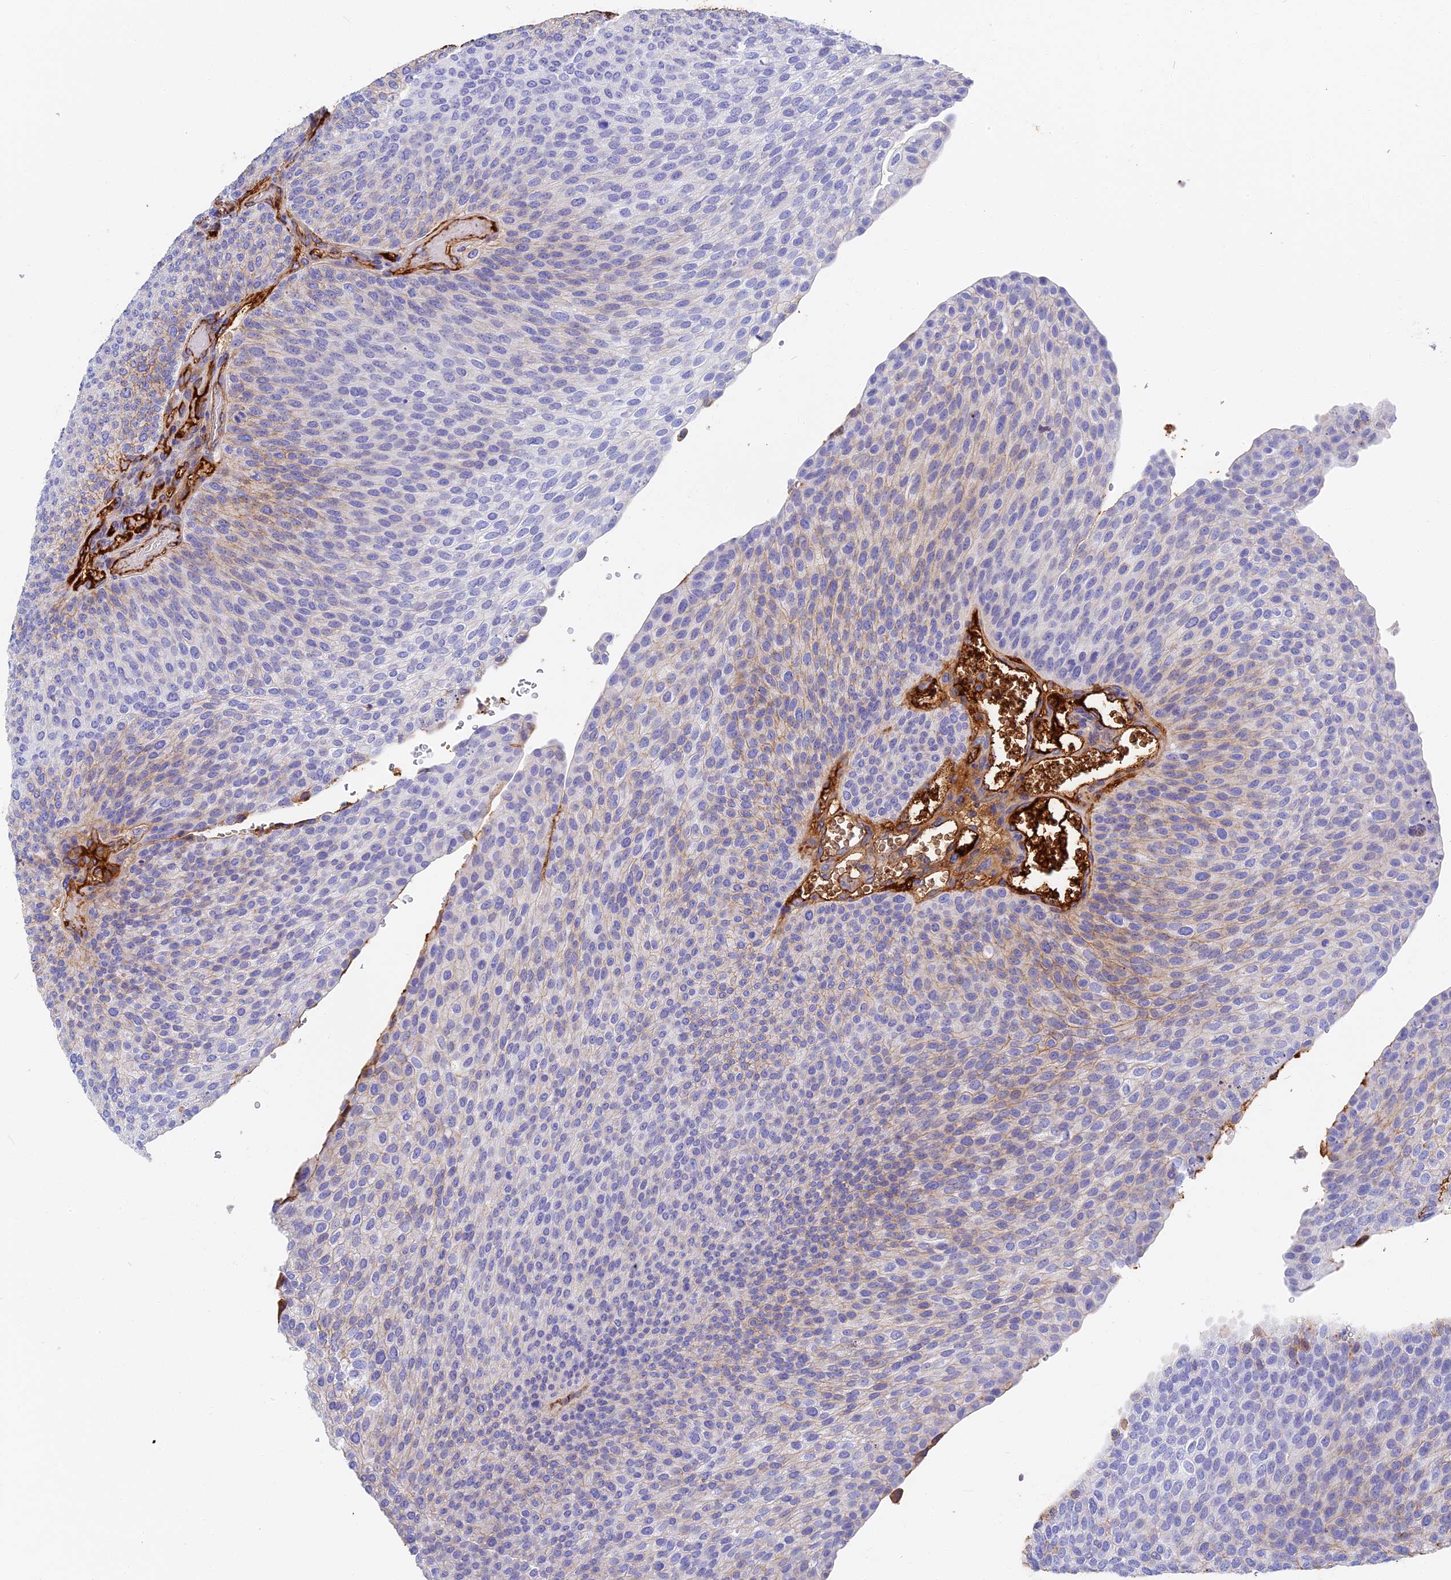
{"staining": {"intensity": "strong", "quantity": "<25%", "location": "cytoplasmic/membranous"}, "tissue": "urothelial cancer", "cell_type": "Tumor cells", "image_type": "cancer", "snomed": [{"axis": "morphology", "description": "Urothelial carcinoma, High grade"}, {"axis": "topography", "description": "Urinary bladder"}], "caption": "There is medium levels of strong cytoplasmic/membranous staining in tumor cells of urothelial carcinoma (high-grade), as demonstrated by immunohistochemical staining (brown color).", "gene": "ITIH1", "patient": {"sex": "female", "age": 79}}